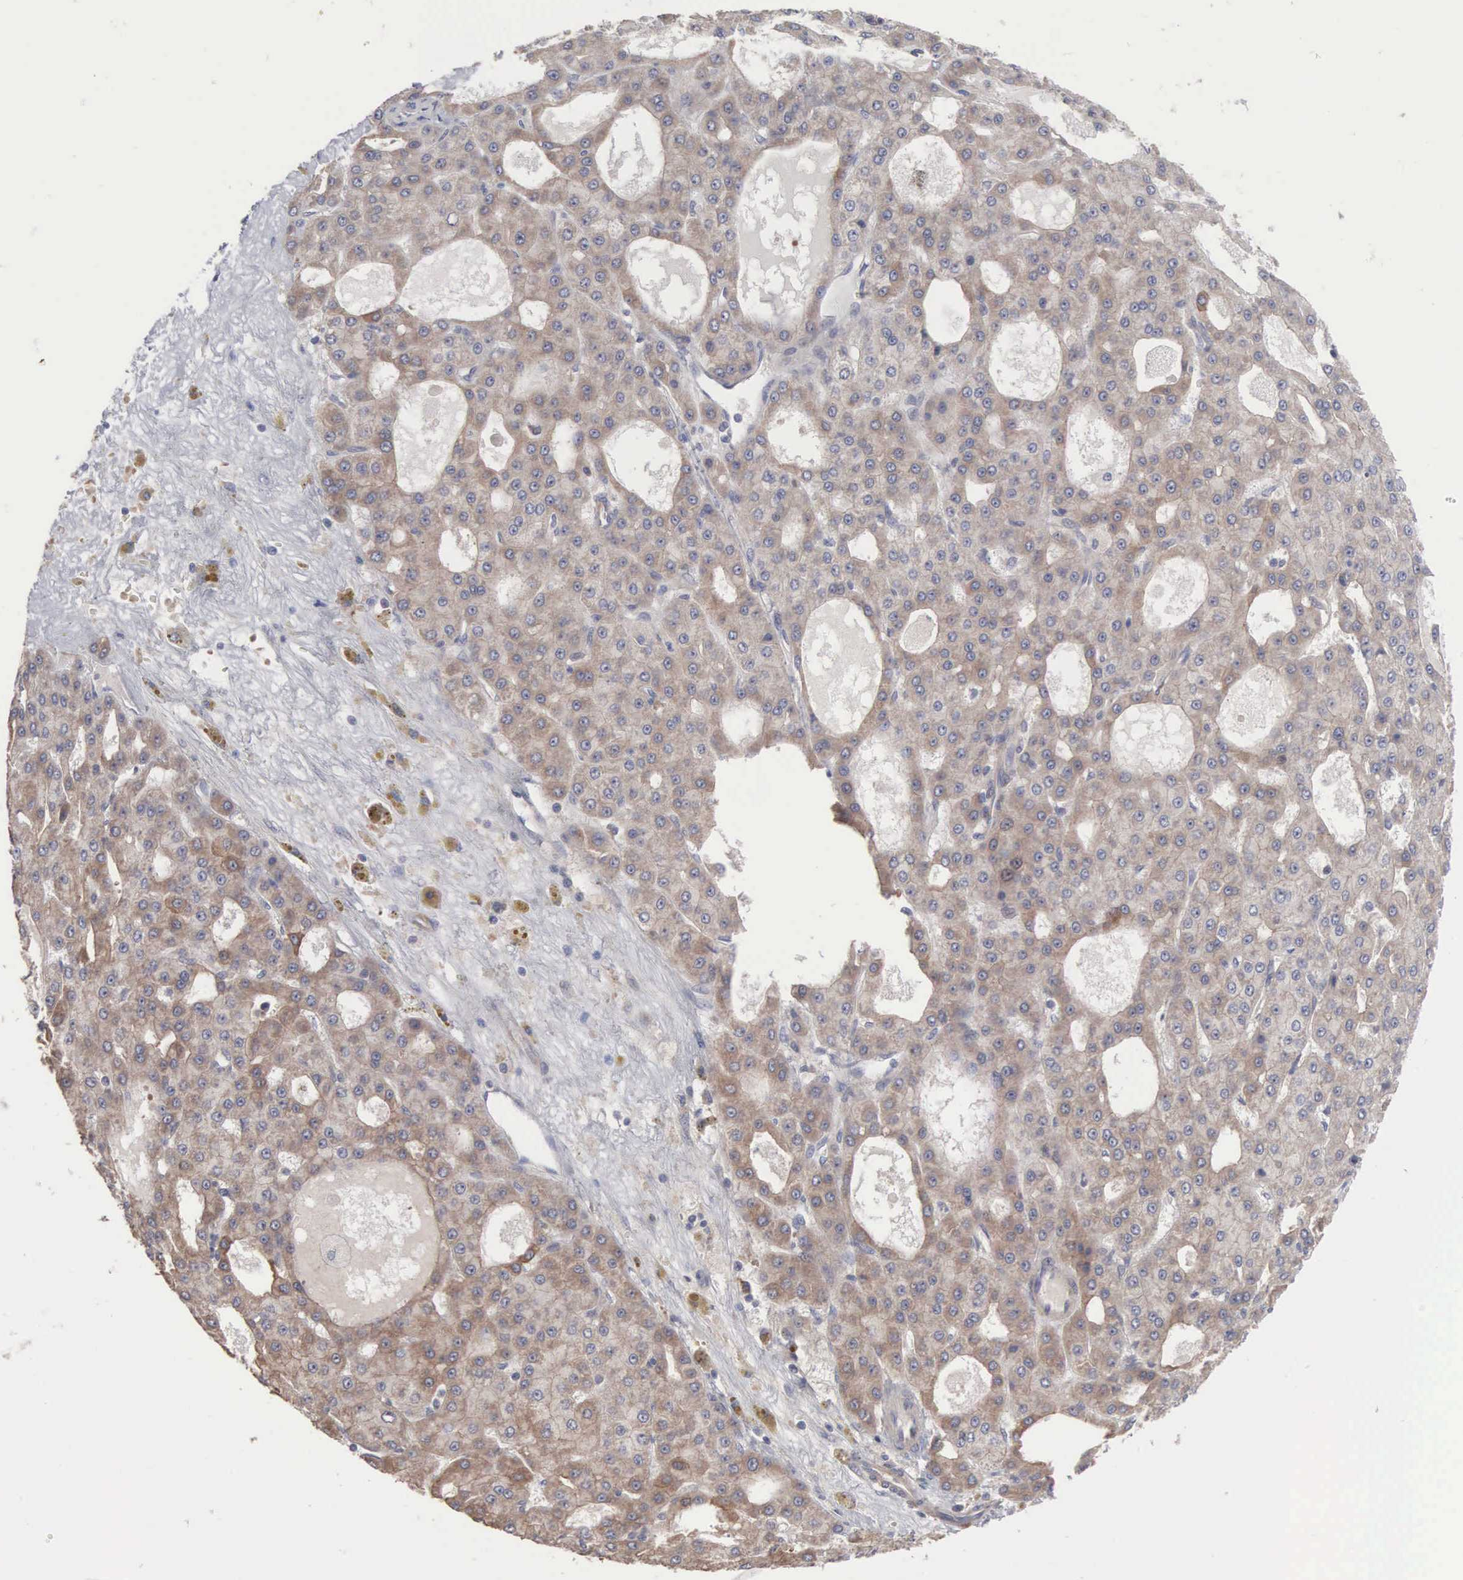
{"staining": {"intensity": "moderate", "quantity": ">75%", "location": "cytoplasmic/membranous"}, "tissue": "liver cancer", "cell_type": "Tumor cells", "image_type": "cancer", "snomed": [{"axis": "morphology", "description": "Carcinoma, Hepatocellular, NOS"}, {"axis": "topography", "description": "Liver"}], "caption": "Protein staining of hepatocellular carcinoma (liver) tissue exhibits moderate cytoplasmic/membranous positivity in about >75% of tumor cells. The protein of interest is shown in brown color, while the nuclei are stained blue.", "gene": "INF2", "patient": {"sex": "male", "age": 47}}